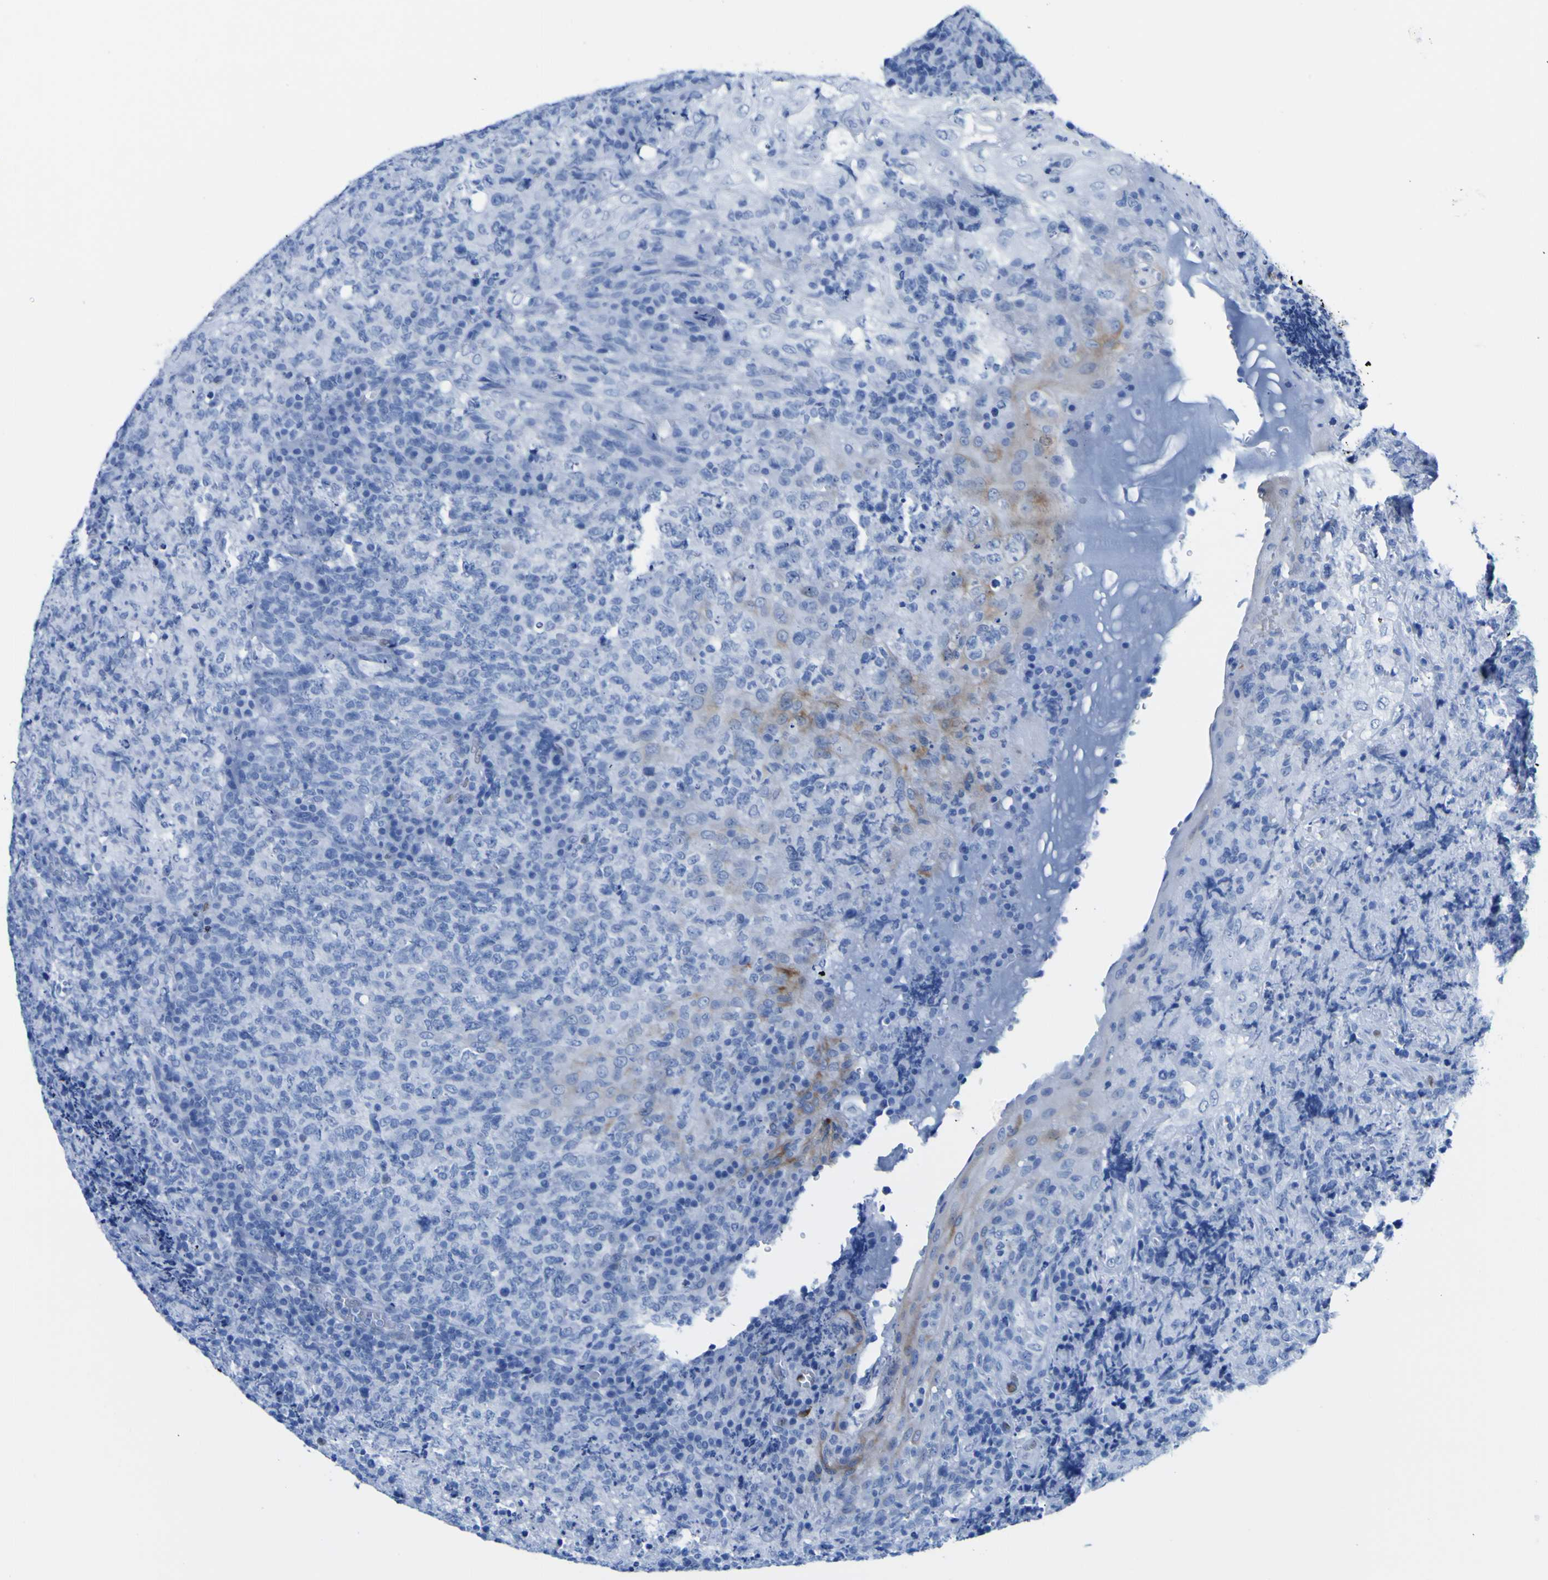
{"staining": {"intensity": "negative", "quantity": "none", "location": "none"}, "tissue": "lymphoma", "cell_type": "Tumor cells", "image_type": "cancer", "snomed": [{"axis": "morphology", "description": "Malignant lymphoma, non-Hodgkin's type, High grade"}, {"axis": "topography", "description": "Tonsil"}], "caption": "DAB (3,3'-diaminobenzidine) immunohistochemical staining of human lymphoma reveals no significant staining in tumor cells.", "gene": "DACH1", "patient": {"sex": "female", "age": 36}}